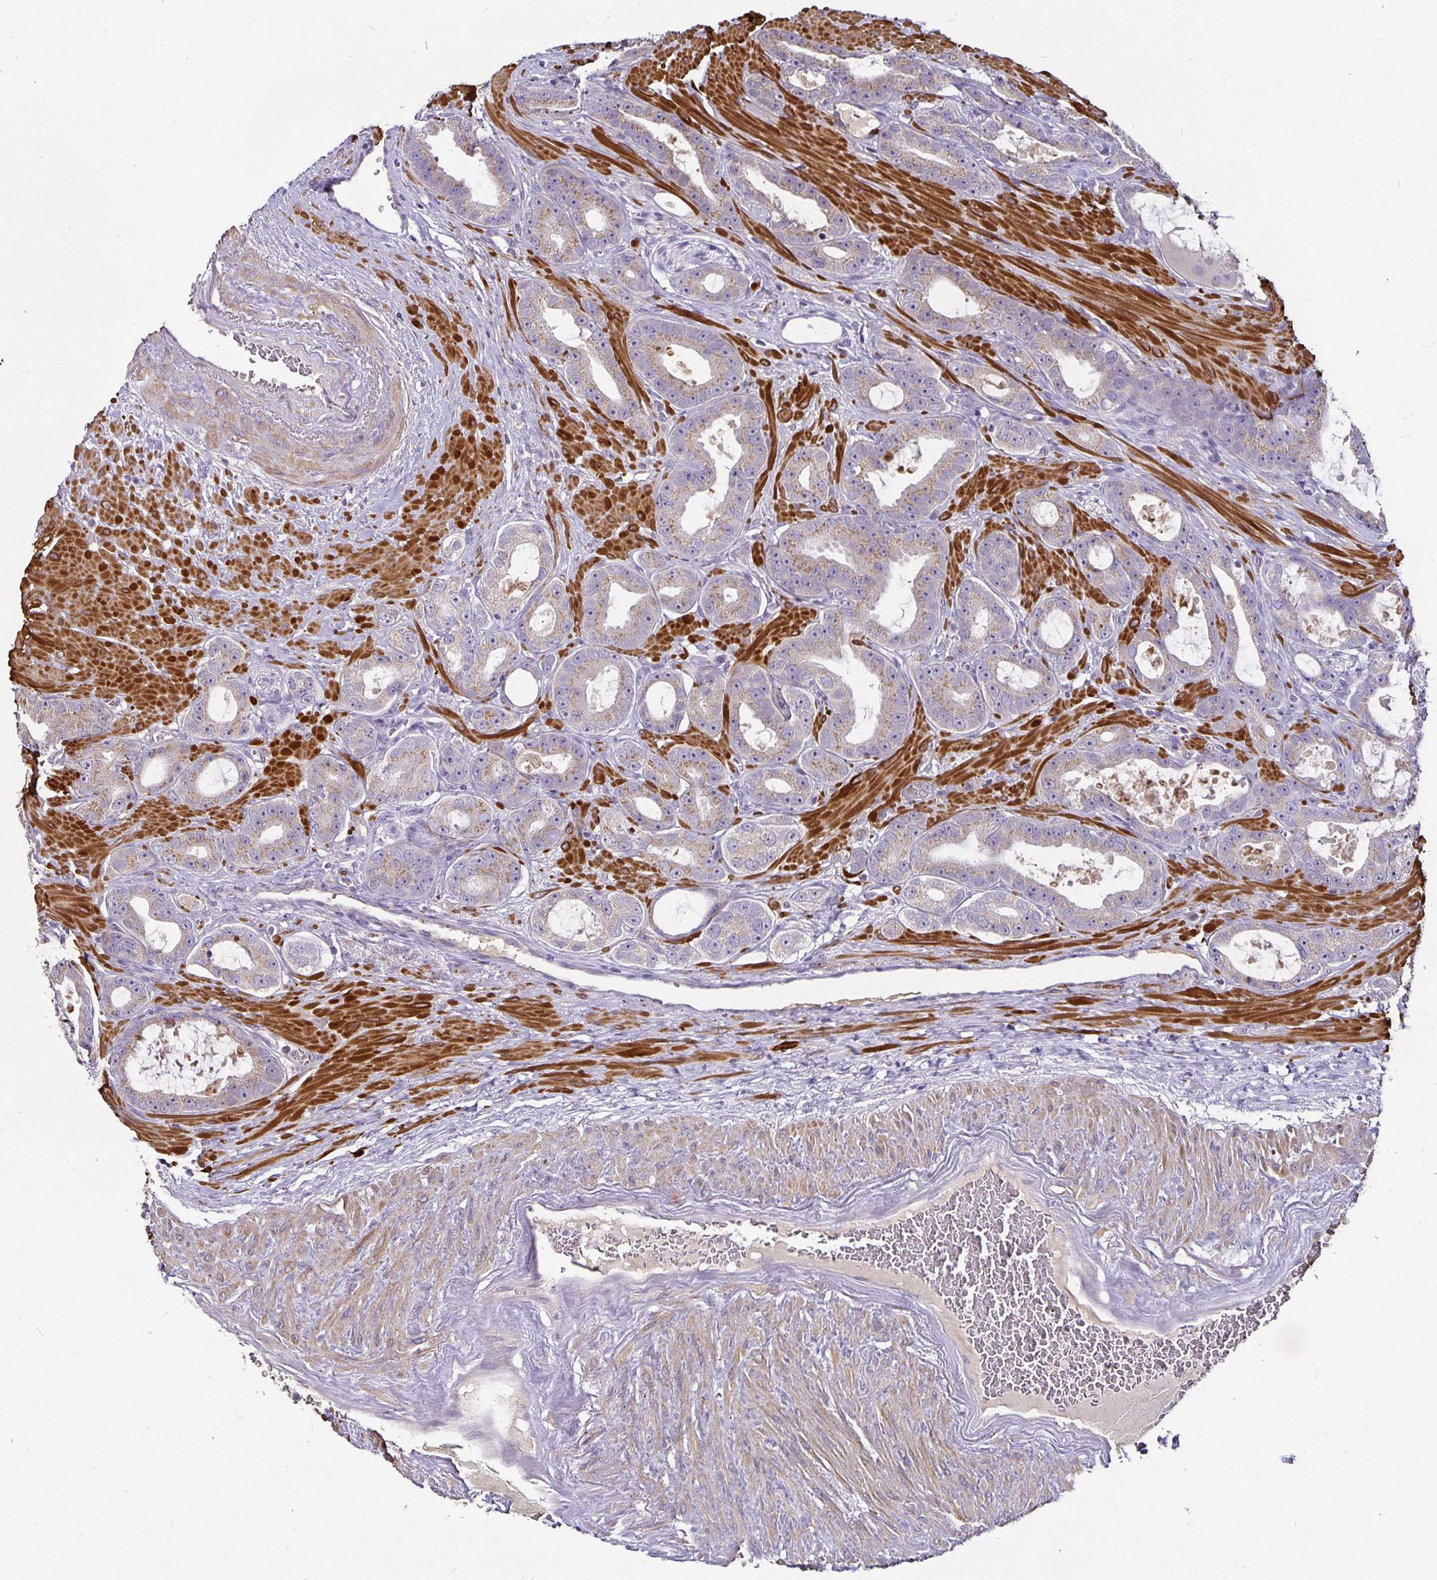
{"staining": {"intensity": "weak", "quantity": "25%-75%", "location": "cytoplasmic/membranous"}, "tissue": "prostate cancer", "cell_type": "Tumor cells", "image_type": "cancer", "snomed": [{"axis": "morphology", "description": "Adenocarcinoma, High grade"}, {"axis": "topography", "description": "Prostate"}], "caption": "Protein staining by IHC exhibits weak cytoplasmic/membranous staining in about 25%-75% of tumor cells in prostate cancer (high-grade adenocarcinoma). (DAB (3,3'-diaminobenzidine) = brown stain, brightfield microscopy at high magnification).", "gene": "CA12", "patient": {"sex": "male", "age": 65}}